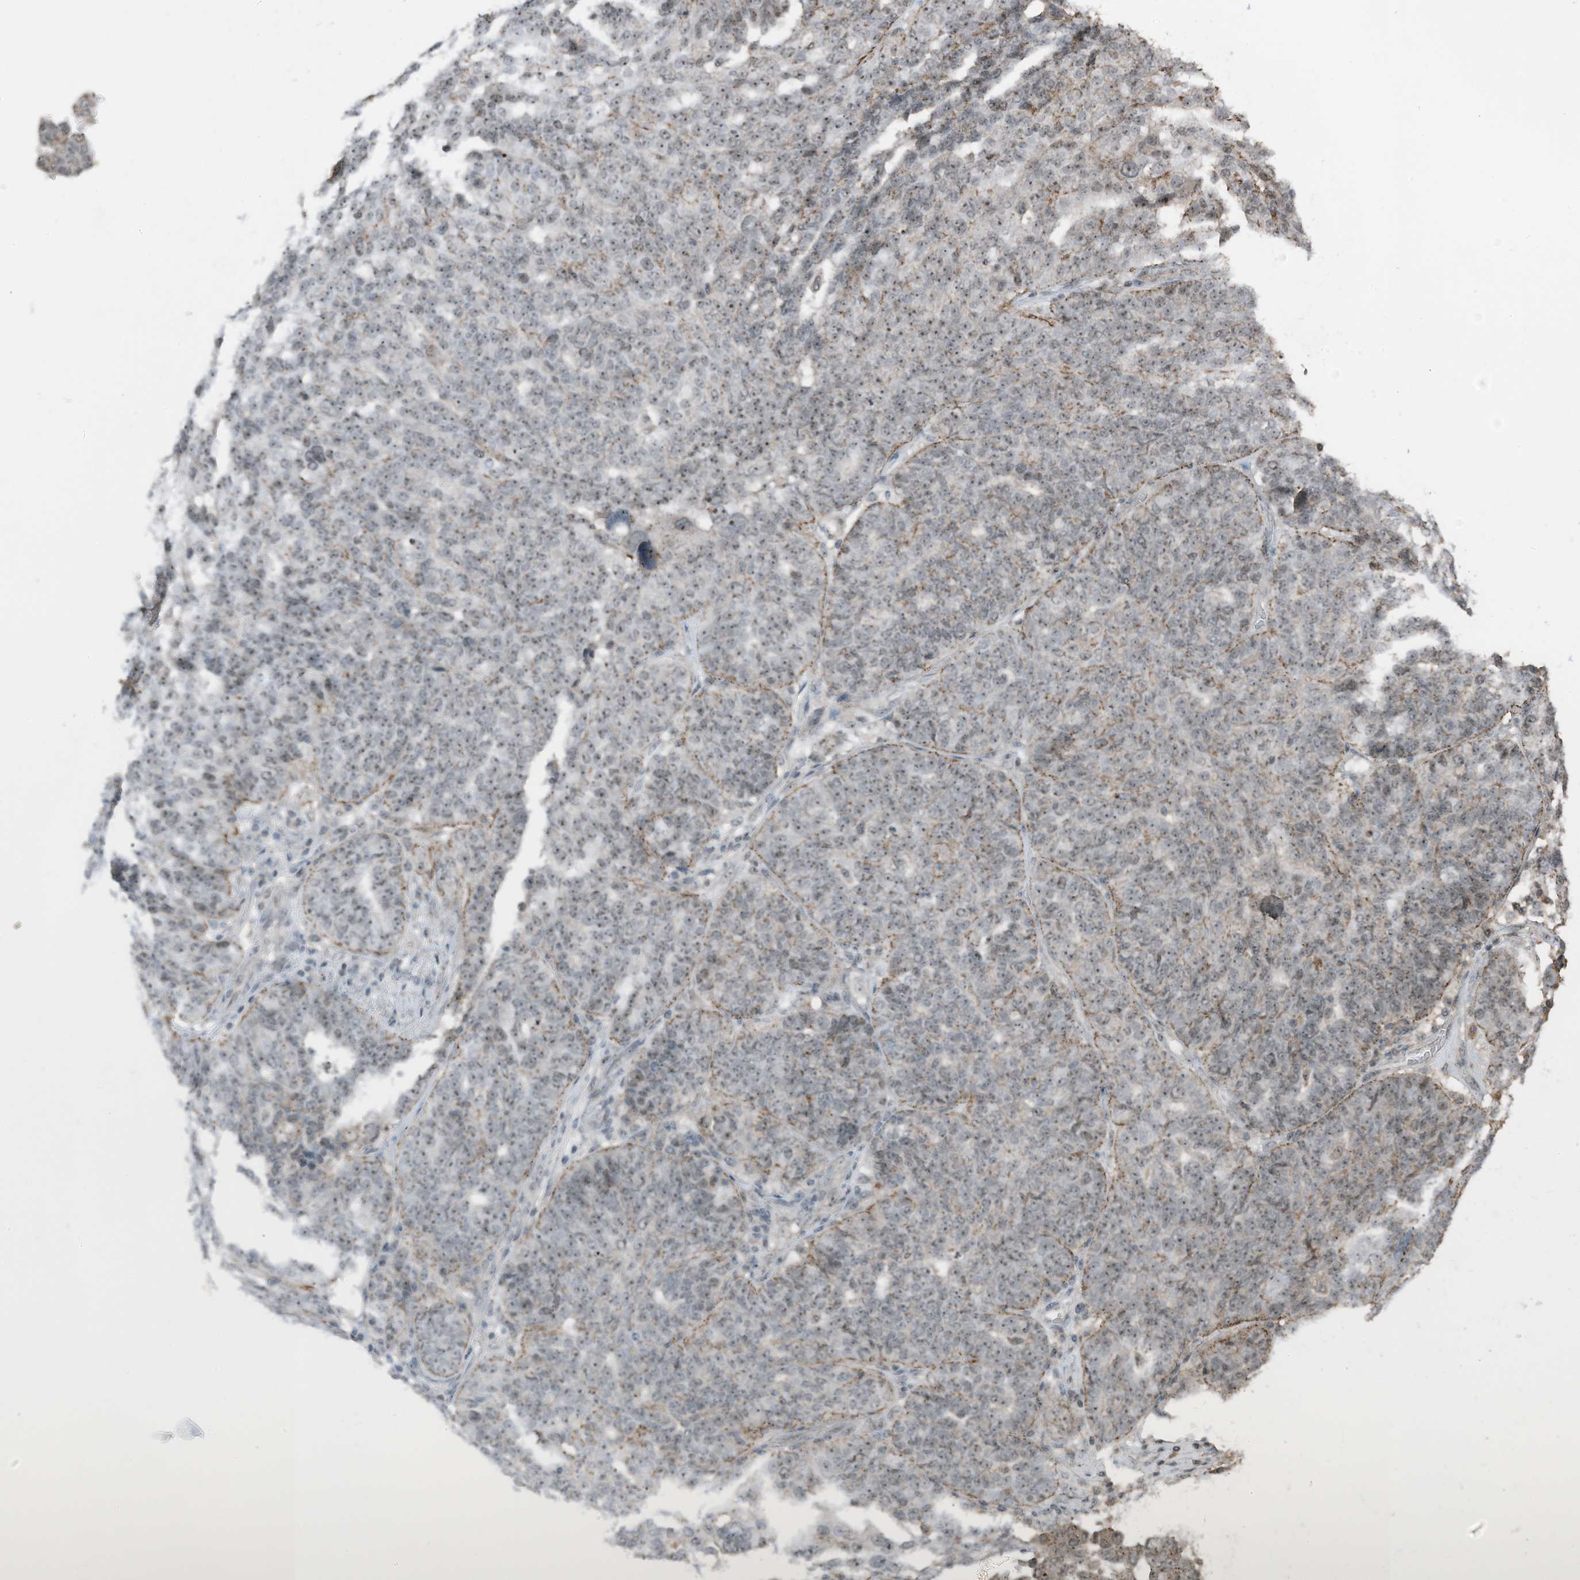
{"staining": {"intensity": "moderate", "quantity": "25%-75%", "location": "nuclear"}, "tissue": "ovarian cancer", "cell_type": "Tumor cells", "image_type": "cancer", "snomed": [{"axis": "morphology", "description": "Cystadenocarcinoma, serous, NOS"}, {"axis": "topography", "description": "Ovary"}], "caption": "DAB immunohistochemical staining of ovarian cancer (serous cystadenocarcinoma) reveals moderate nuclear protein expression in about 25%-75% of tumor cells.", "gene": "UTP3", "patient": {"sex": "female", "age": 59}}